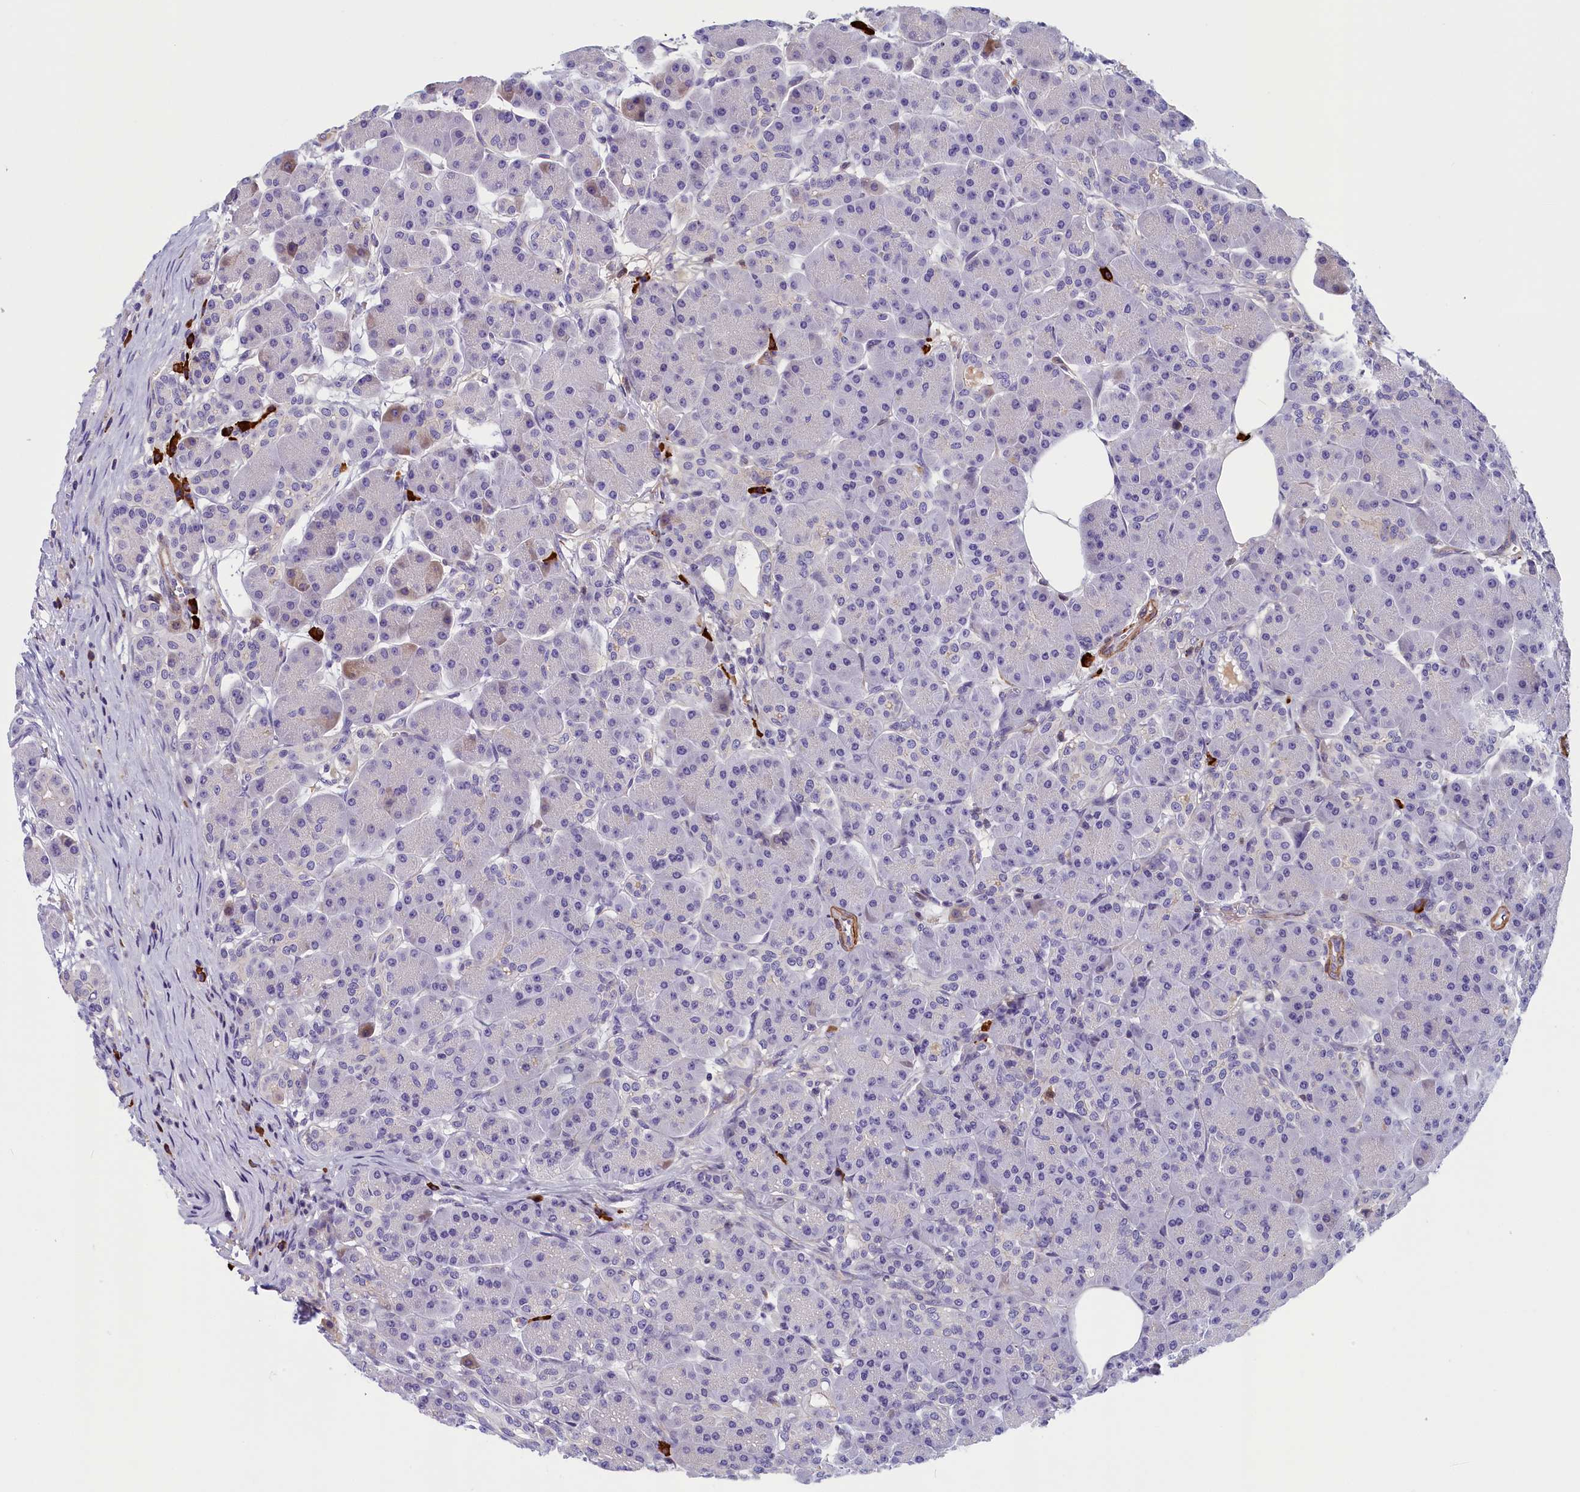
{"staining": {"intensity": "weak", "quantity": "<25%", "location": "cytoplasmic/membranous"}, "tissue": "pancreas", "cell_type": "Exocrine glandular cells", "image_type": "normal", "snomed": [{"axis": "morphology", "description": "Normal tissue, NOS"}, {"axis": "topography", "description": "Pancreas"}], "caption": "DAB immunohistochemical staining of benign human pancreas exhibits no significant positivity in exocrine glandular cells. (Immunohistochemistry, brightfield microscopy, high magnification).", "gene": "BCL2L13", "patient": {"sex": "male", "age": 63}}